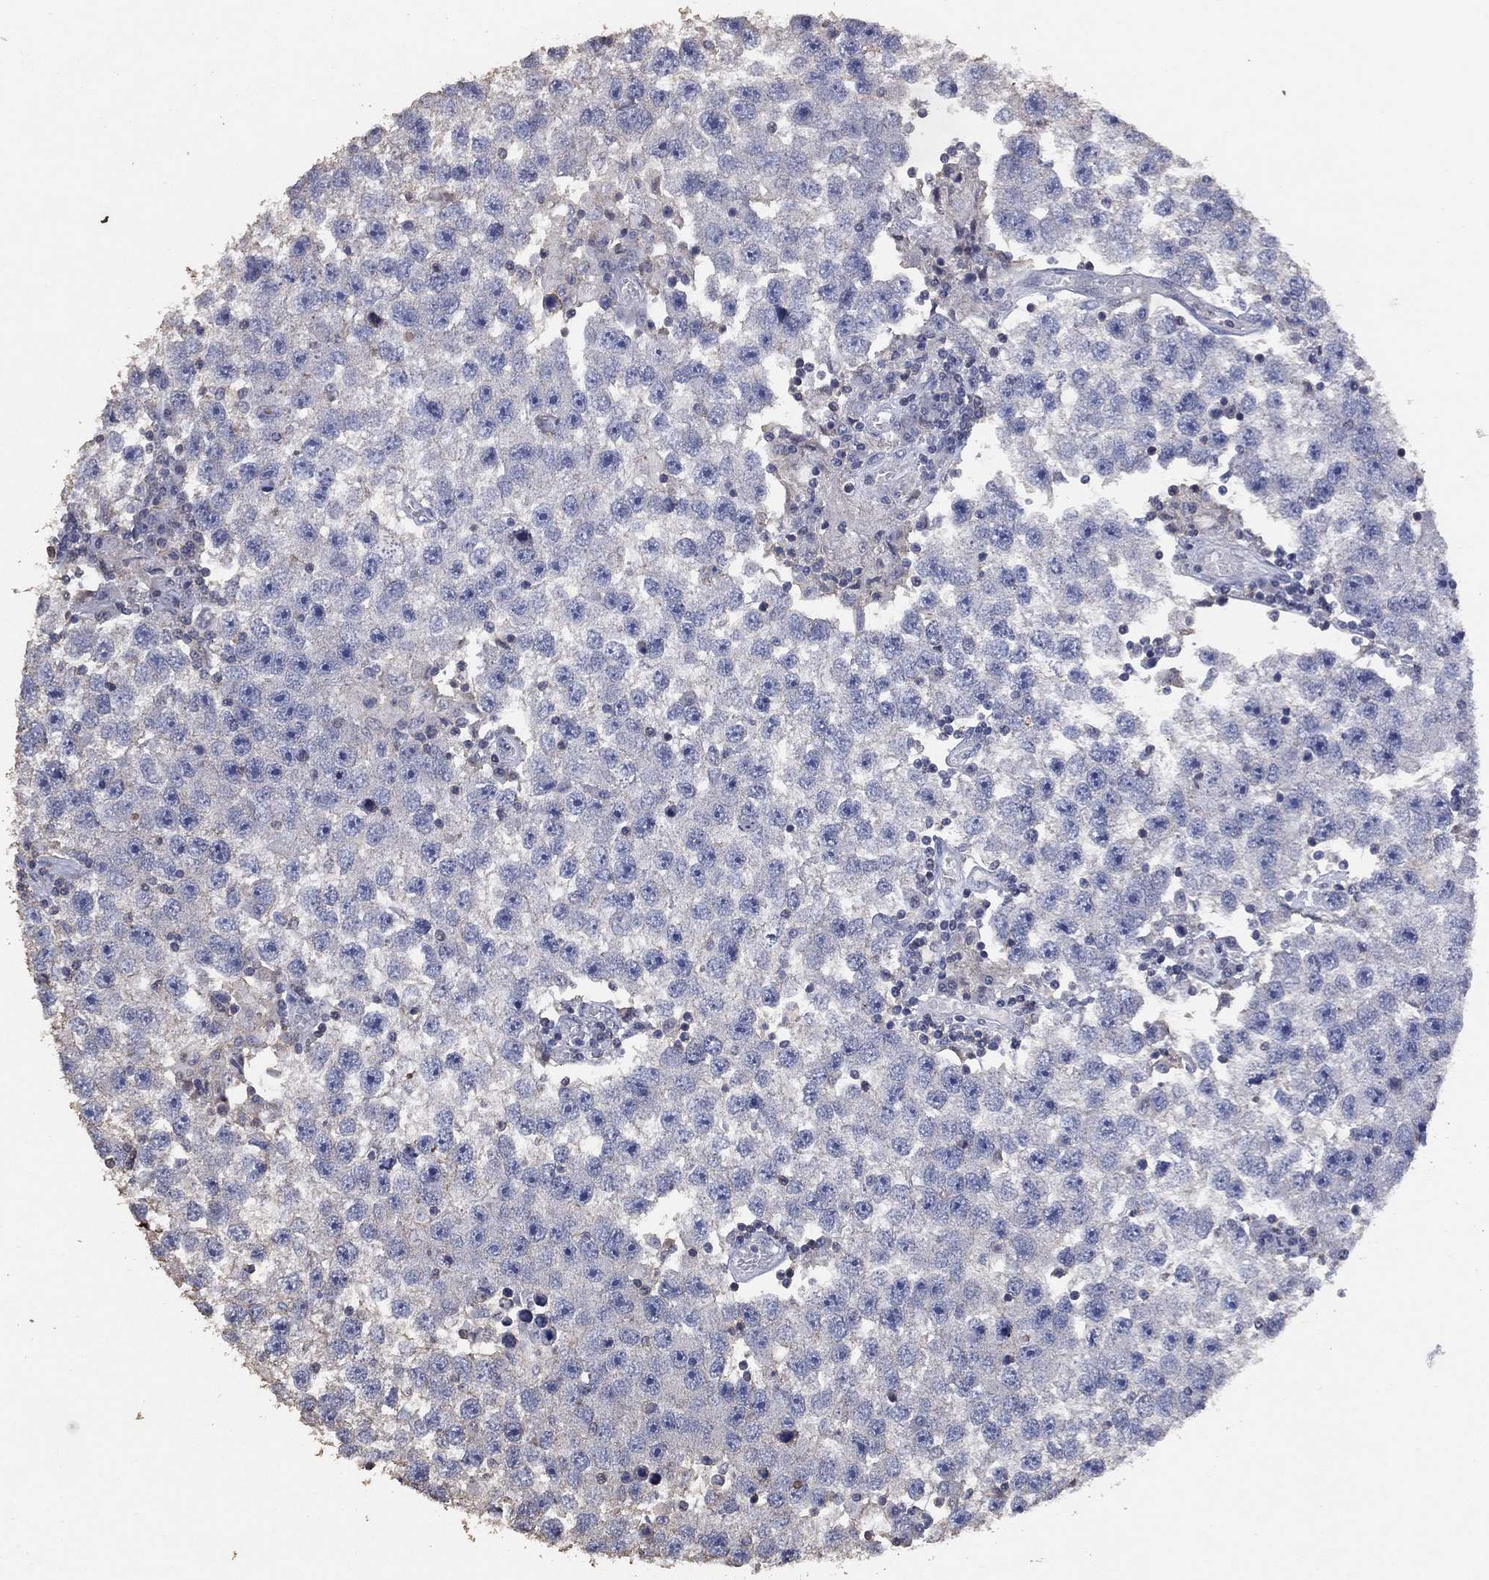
{"staining": {"intensity": "negative", "quantity": "none", "location": "none"}, "tissue": "testis cancer", "cell_type": "Tumor cells", "image_type": "cancer", "snomed": [{"axis": "morphology", "description": "Seminoma, NOS"}, {"axis": "topography", "description": "Testis"}], "caption": "High magnification brightfield microscopy of testis cancer stained with DAB (brown) and counterstained with hematoxylin (blue): tumor cells show no significant staining. (Immunohistochemistry (ihc), brightfield microscopy, high magnification).", "gene": "ADPRHL1", "patient": {"sex": "male", "age": 26}}